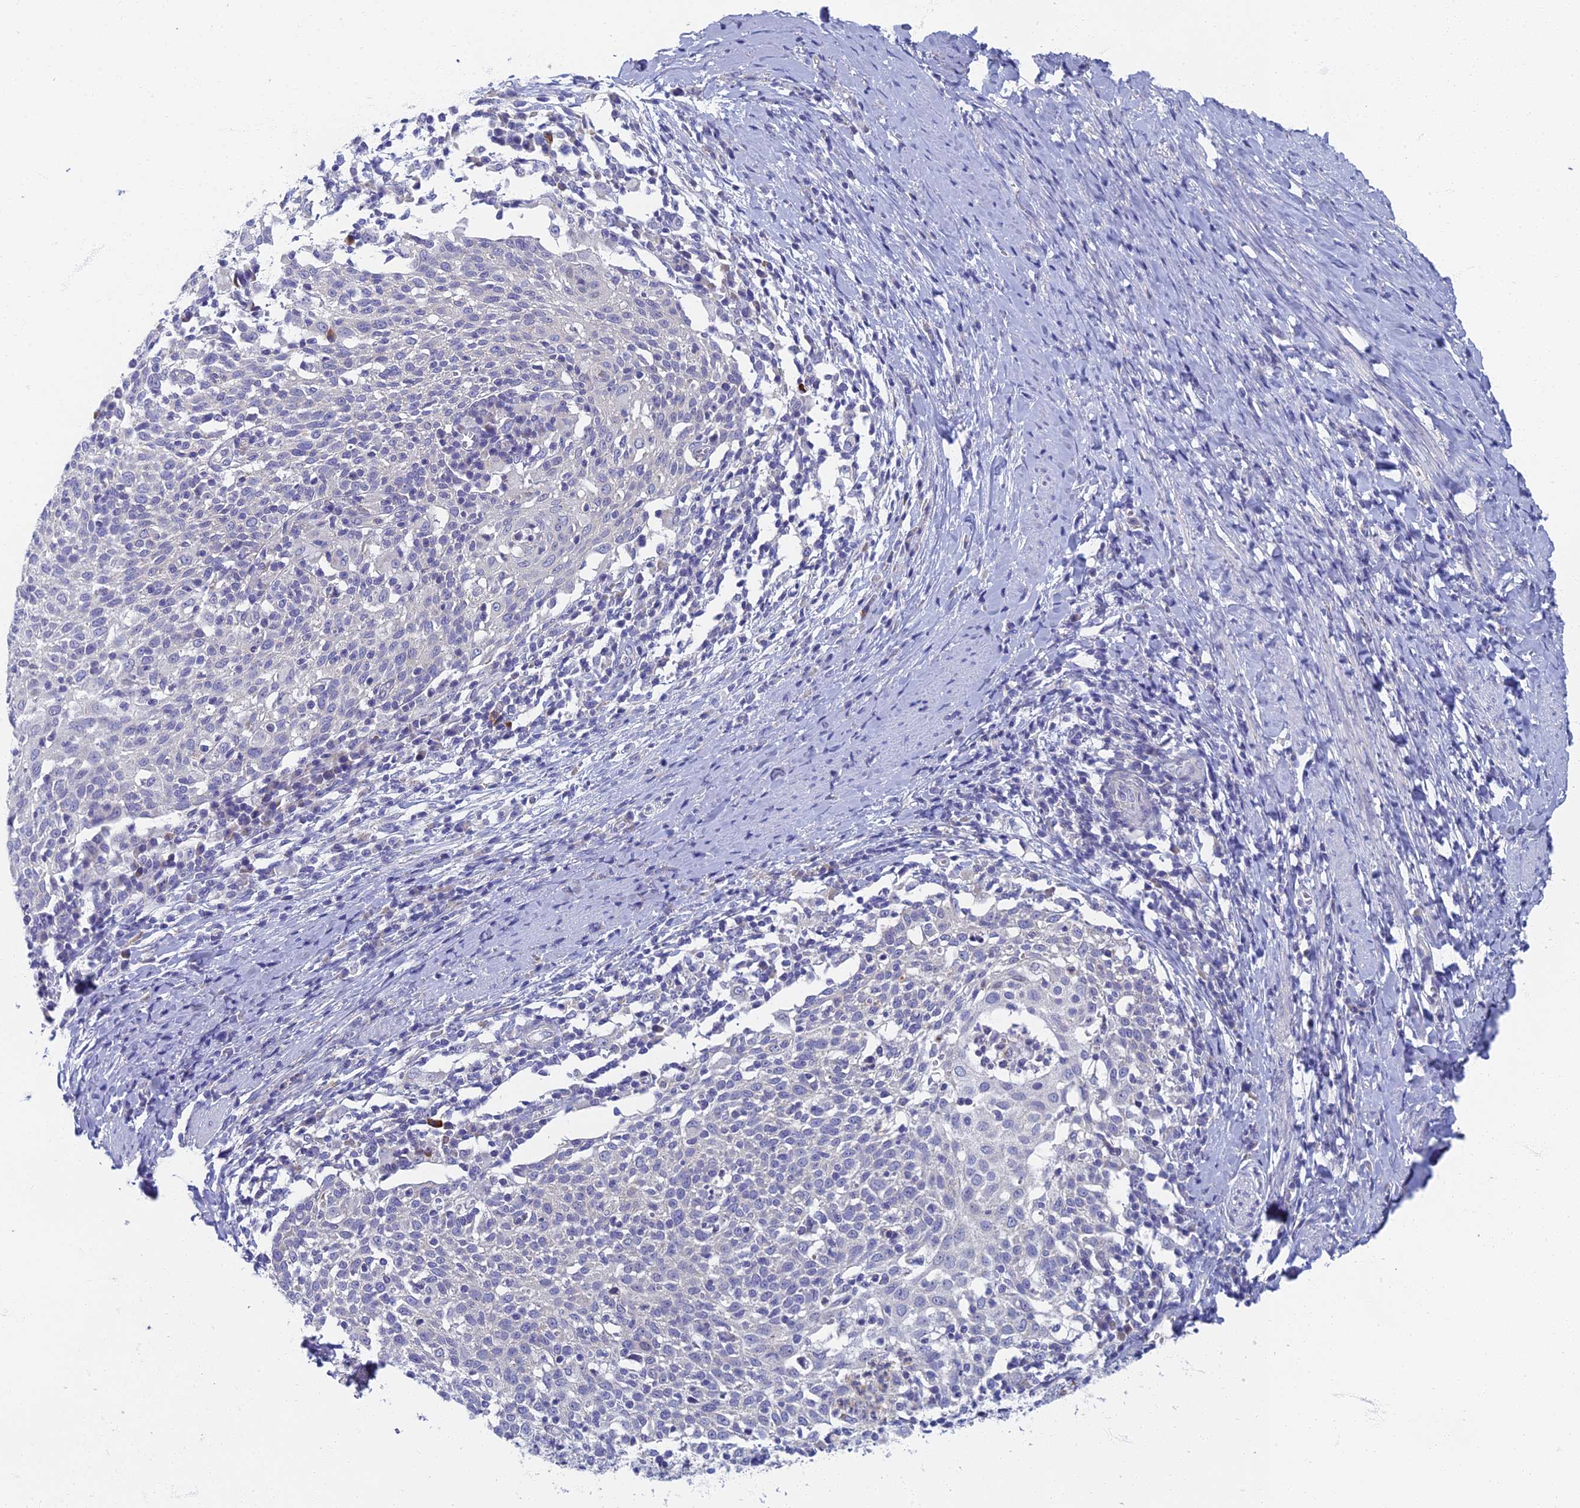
{"staining": {"intensity": "negative", "quantity": "none", "location": "none"}, "tissue": "cervical cancer", "cell_type": "Tumor cells", "image_type": "cancer", "snomed": [{"axis": "morphology", "description": "Squamous cell carcinoma, NOS"}, {"axis": "topography", "description": "Cervix"}], "caption": "Immunohistochemistry (IHC) of human cervical cancer (squamous cell carcinoma) displays no staining in tumor cells.", "gene": "SPIN4", "patient": {"sex": "female", "age": 52}}